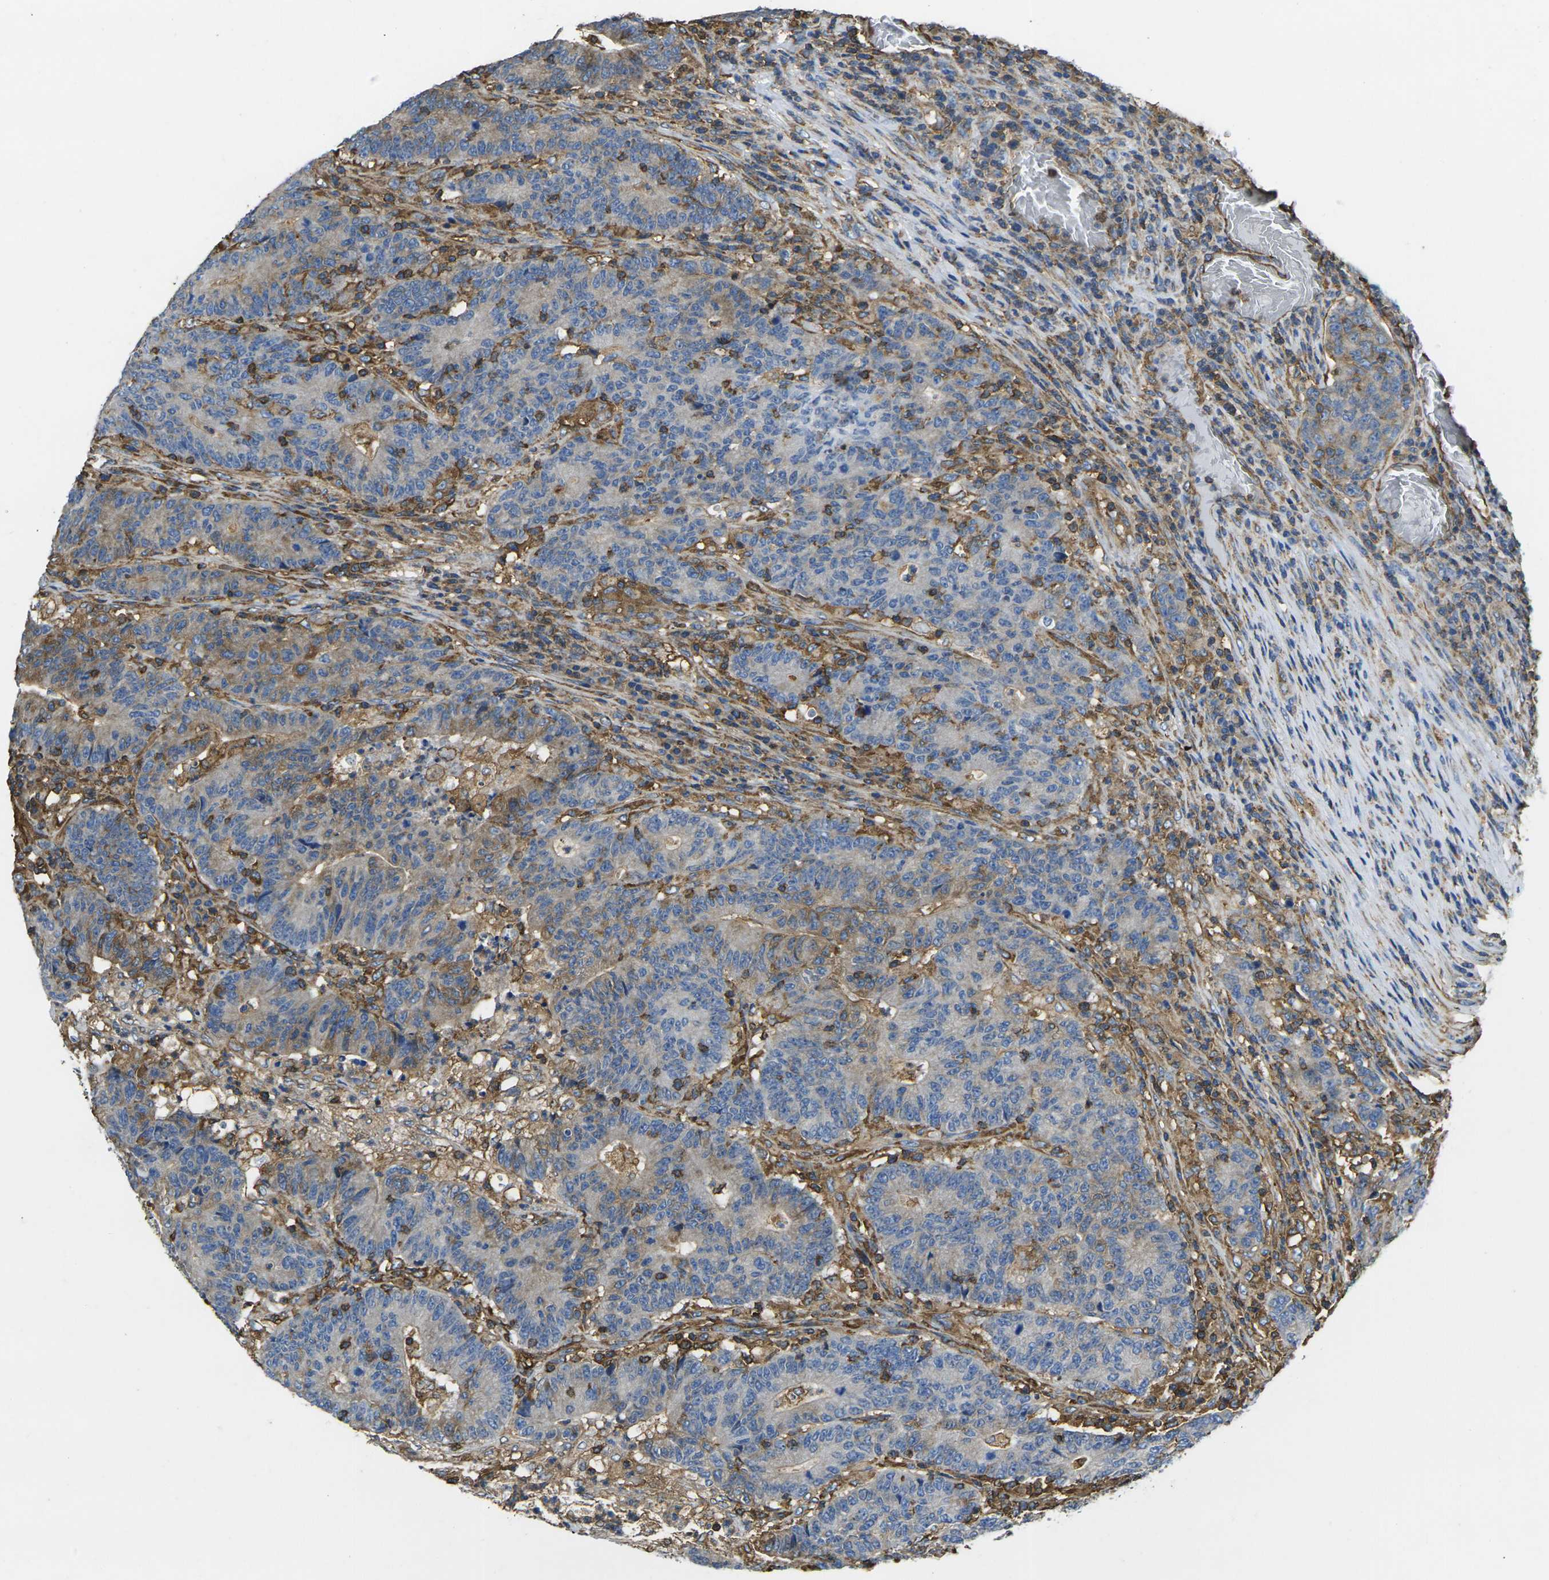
{"staining": {"intensity": "moderate", "quantity": "<25%", "location": "cytoplasmic/membranous"}, "tissue": "colorectal cancer", "cell_type": "Tumor cells", "image_type": "cancer", "snomed": [{"axis": "morphology", "description": "Normal tissue, NOS"}, {"axis": "morphology", "description": "Adenocarcinoma, NOS"}, {"axis": "topography", "description": "Colon"}], "caption": "Immunohistochemistry (IHC) histopathology image of human colorectal adenocarcinoma stained for a protein (brown), which displays low levels of moderate cytoplasmic/membranous staining in about <25% of tumor cells.", "gene": "FAM110D", "patient": {"sex": "female", "age": 75}}